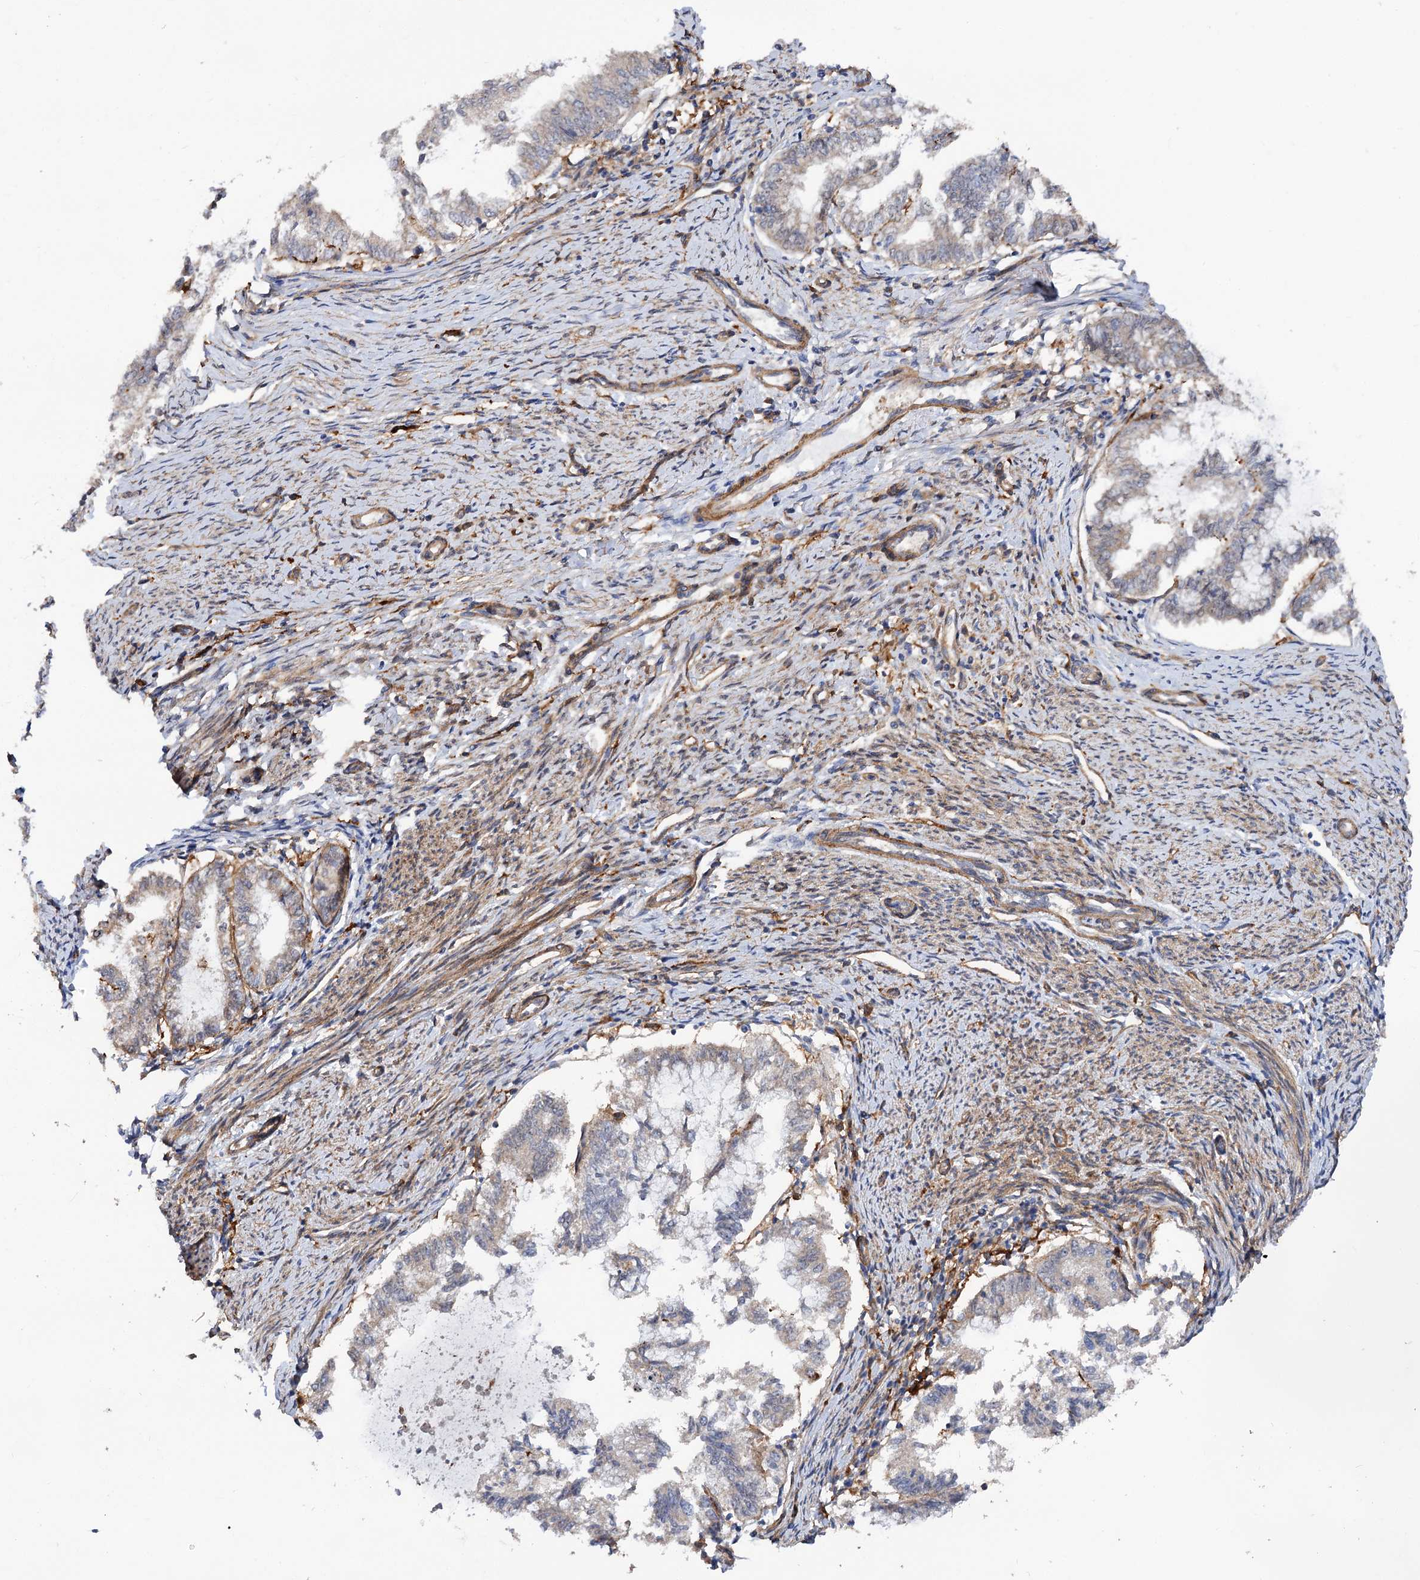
{"staining": {"intensity": "weak", "quantity": "<25%", "location": "cytoplasmic/membranous"}, "tissue": "endometrial cancer", "cell_type": "Tumor cells", "image_type": "cancer", "snomed": [{"axis": "morphology", "description": "Adenocarcinoma, NOS"}, {"axis": "topography", "description": "Endometrium"}], "caption": "The immunohistochemistry (IHC) image has no significant positivity in tumor cells of endometrial cancer (adenocarcinoma) tissue. Brightfield microscopy of IHC stained with DAB (3,3'-diaminobenzidine) (brown) and hematoxylin (blue), captured at high magnification.", "gene": "CSAD", "patient": {"sex": "female", "age": 79}}